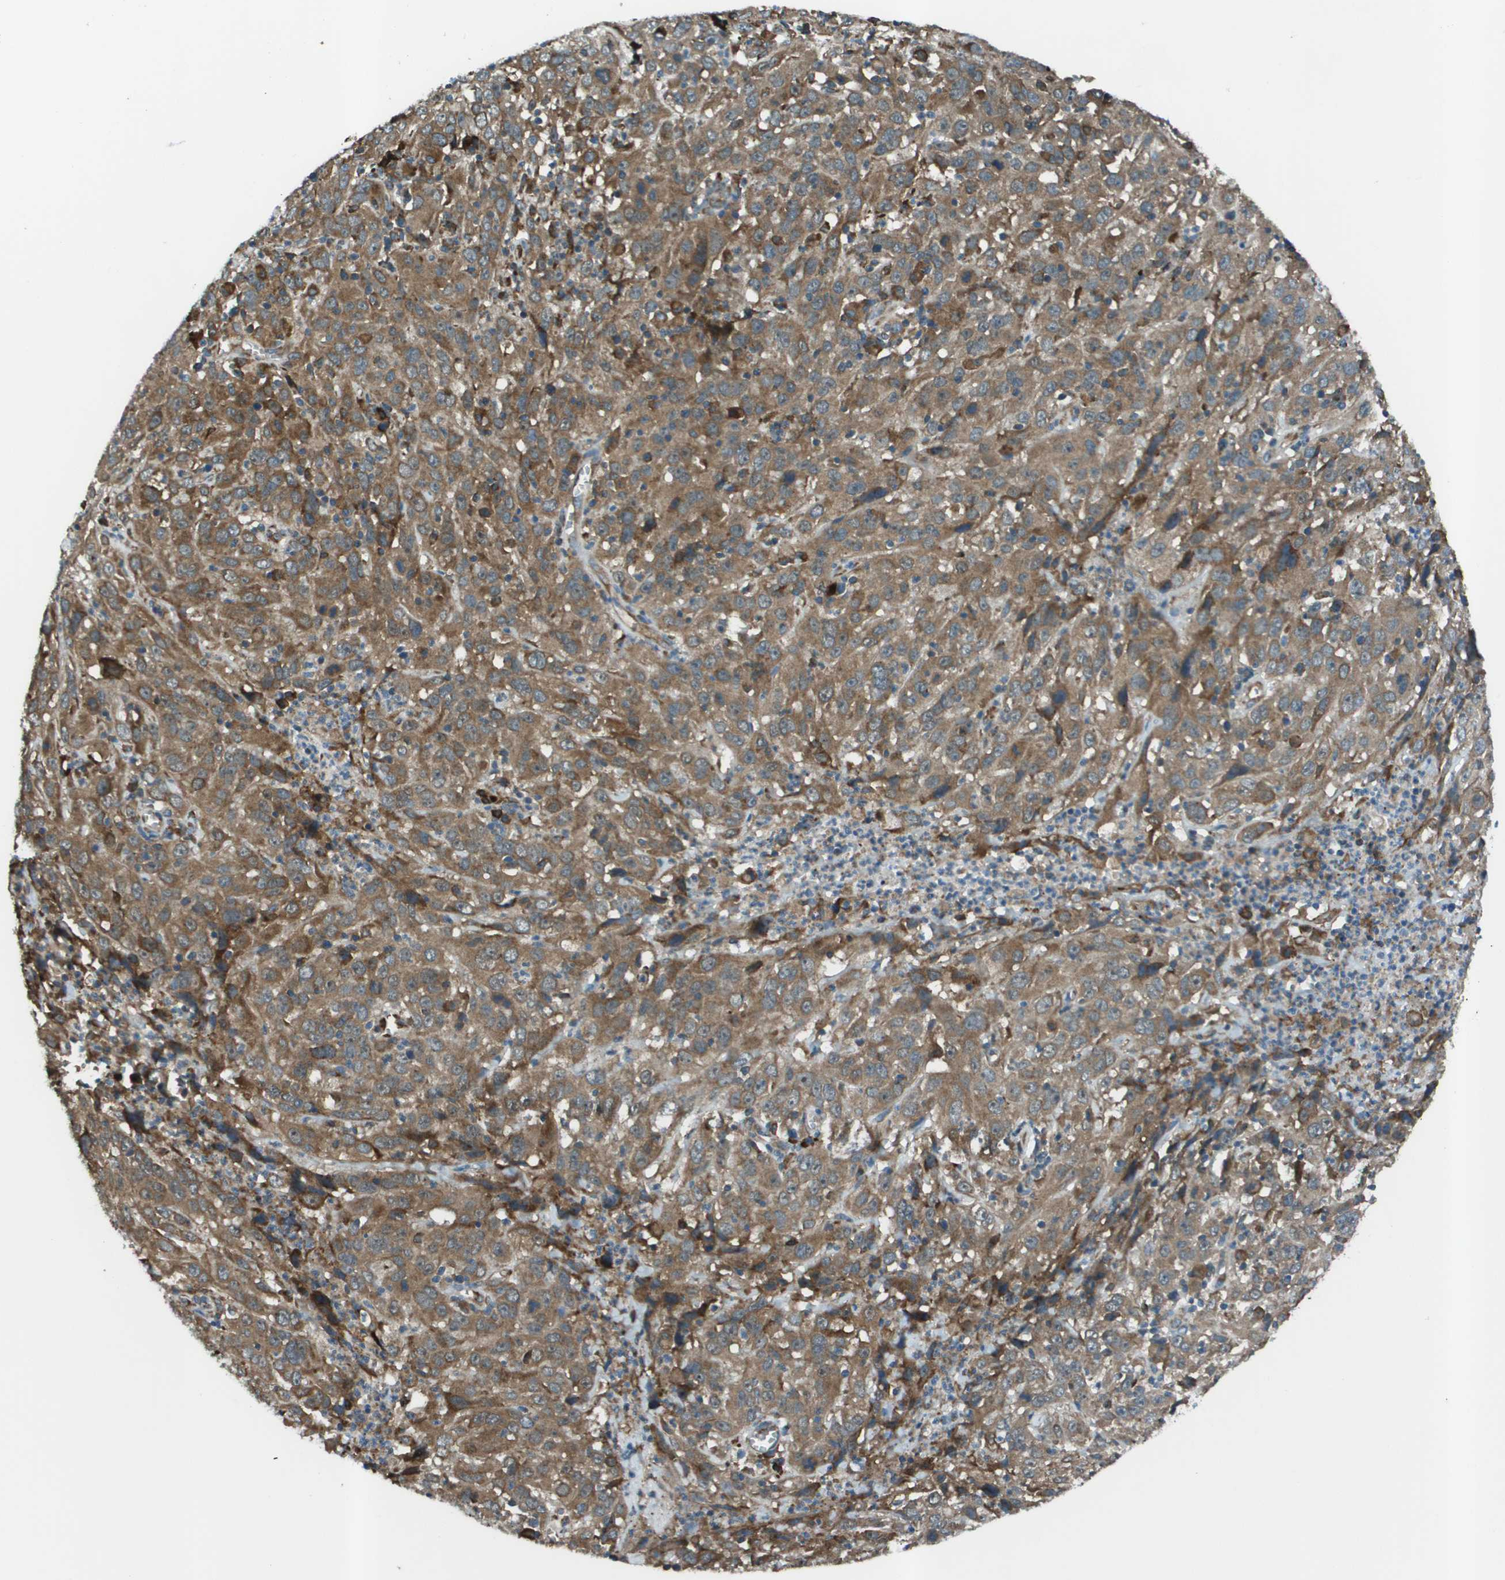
{"staining": {"intensity": "moderate", "quantity": ">75%", "location": "cytoplasmic/membranous"}, "tissue": "cervical cancer", "cell_type": "Tumor cells", "image_type": "cancer", "snomed": [{"axis": "morphology", "description": "Squamous cell carcinoma, NOS"}, {"axis": "topography", "description": "Cervix"}], "caption": "A brown stain labels moderate cytoplasmic/membranous staining of a protein in cervical squamous cell carcinoma tumor cells. The protein of interest is stained brown, and the nuclei are stained in blue (DAB (3,3'-diaminobenzidine) IHC with brightfield microscopy, high magnification).", "gene": "UTS2", "patient": {"sex": "female", "age": 32}}